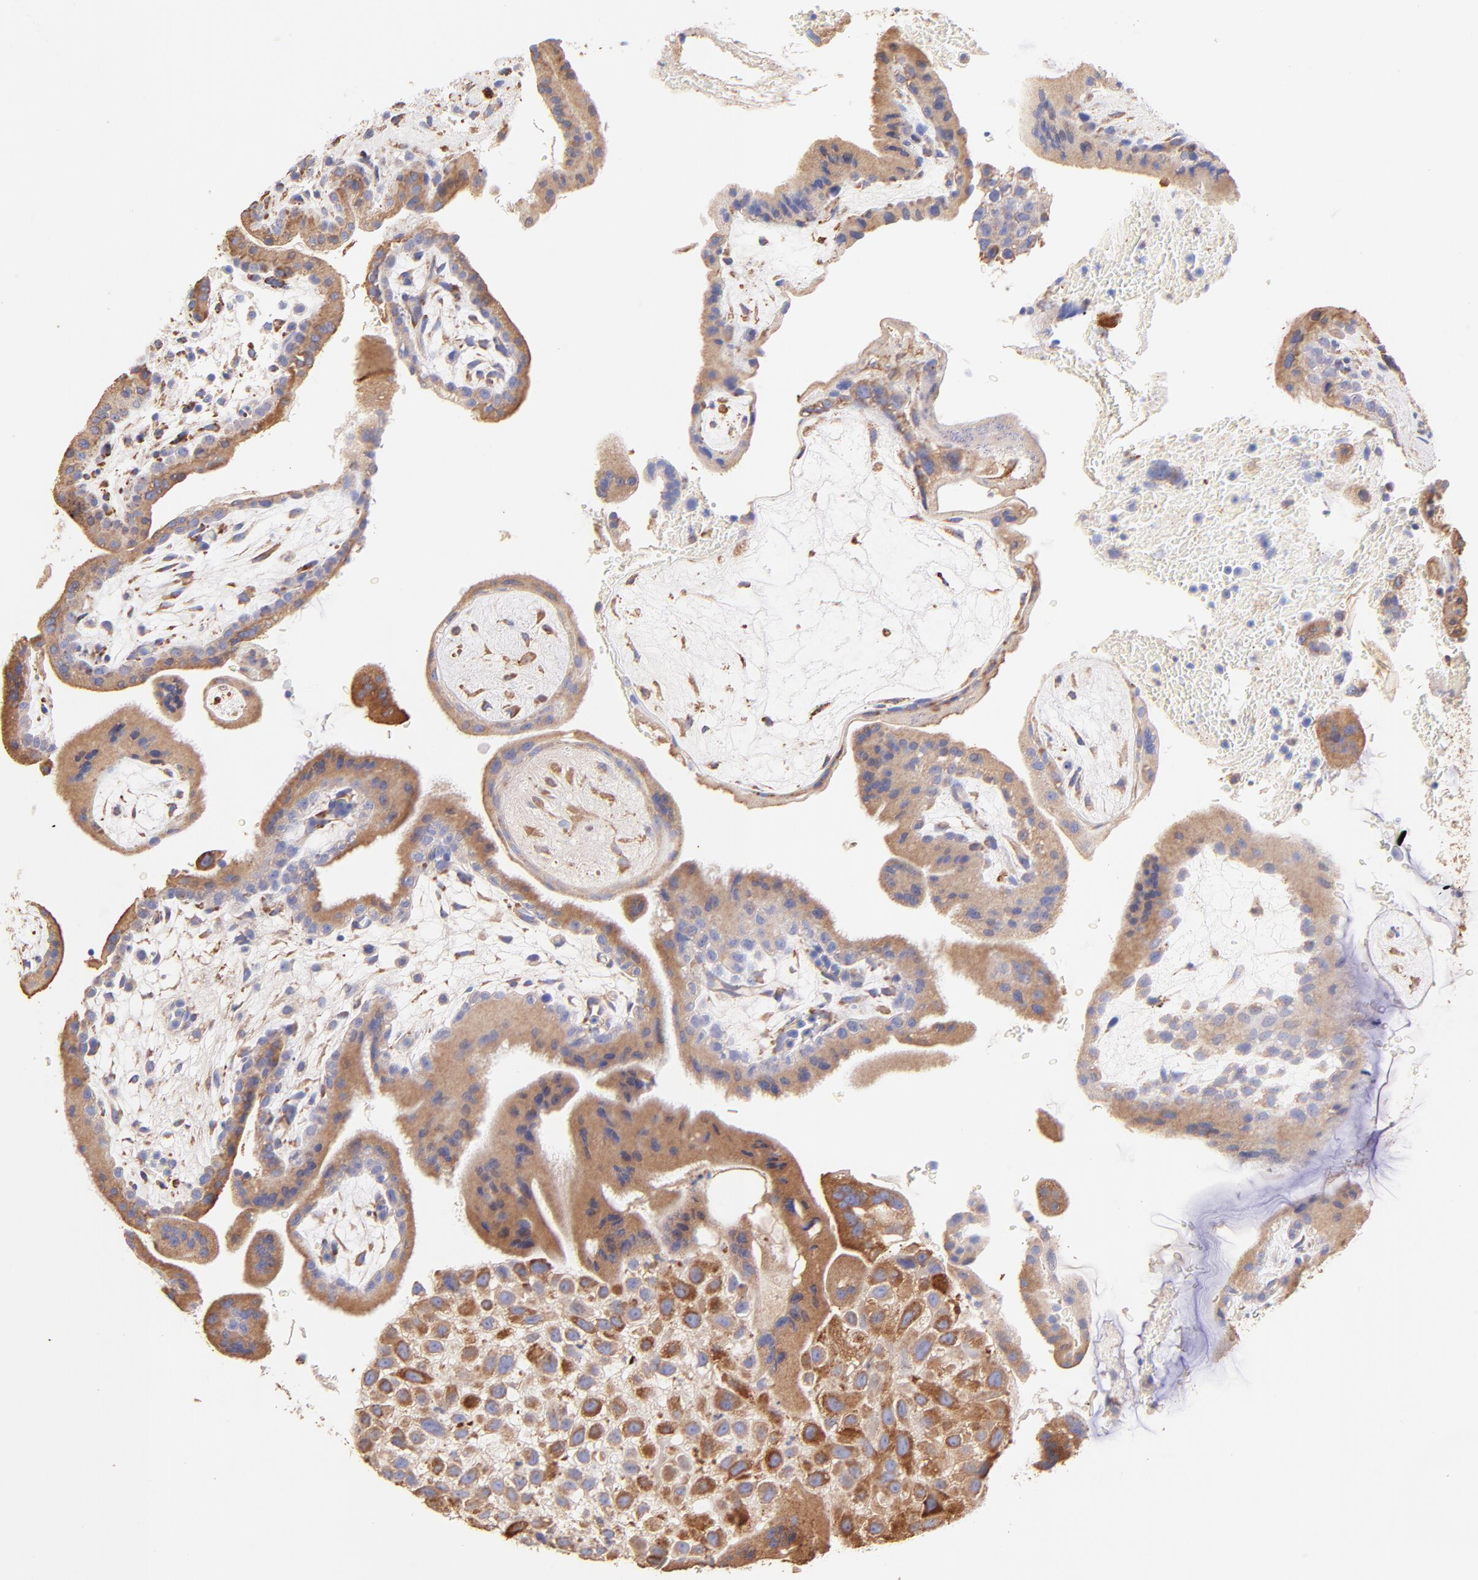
{"staining": {"intensity": "strong", "quantity": ">75%", "location": "cytoplasmic/membranous"}, "tissue": "placenta", "cell_type": "Decidual cells", "image_type": "normal", "snomed": [{"axis": "morphology", "description": "Normal tissue, NOS"}, {"axis": "topography", "description": "Placenta"}], "caption": "Protein staining demonstrates strong cytoplasmic/membranous positivity in about >75% of decidual cells in unremarkable placenta.", "gene": "BGN", "patient": {"sex": "female", "age": 35}}